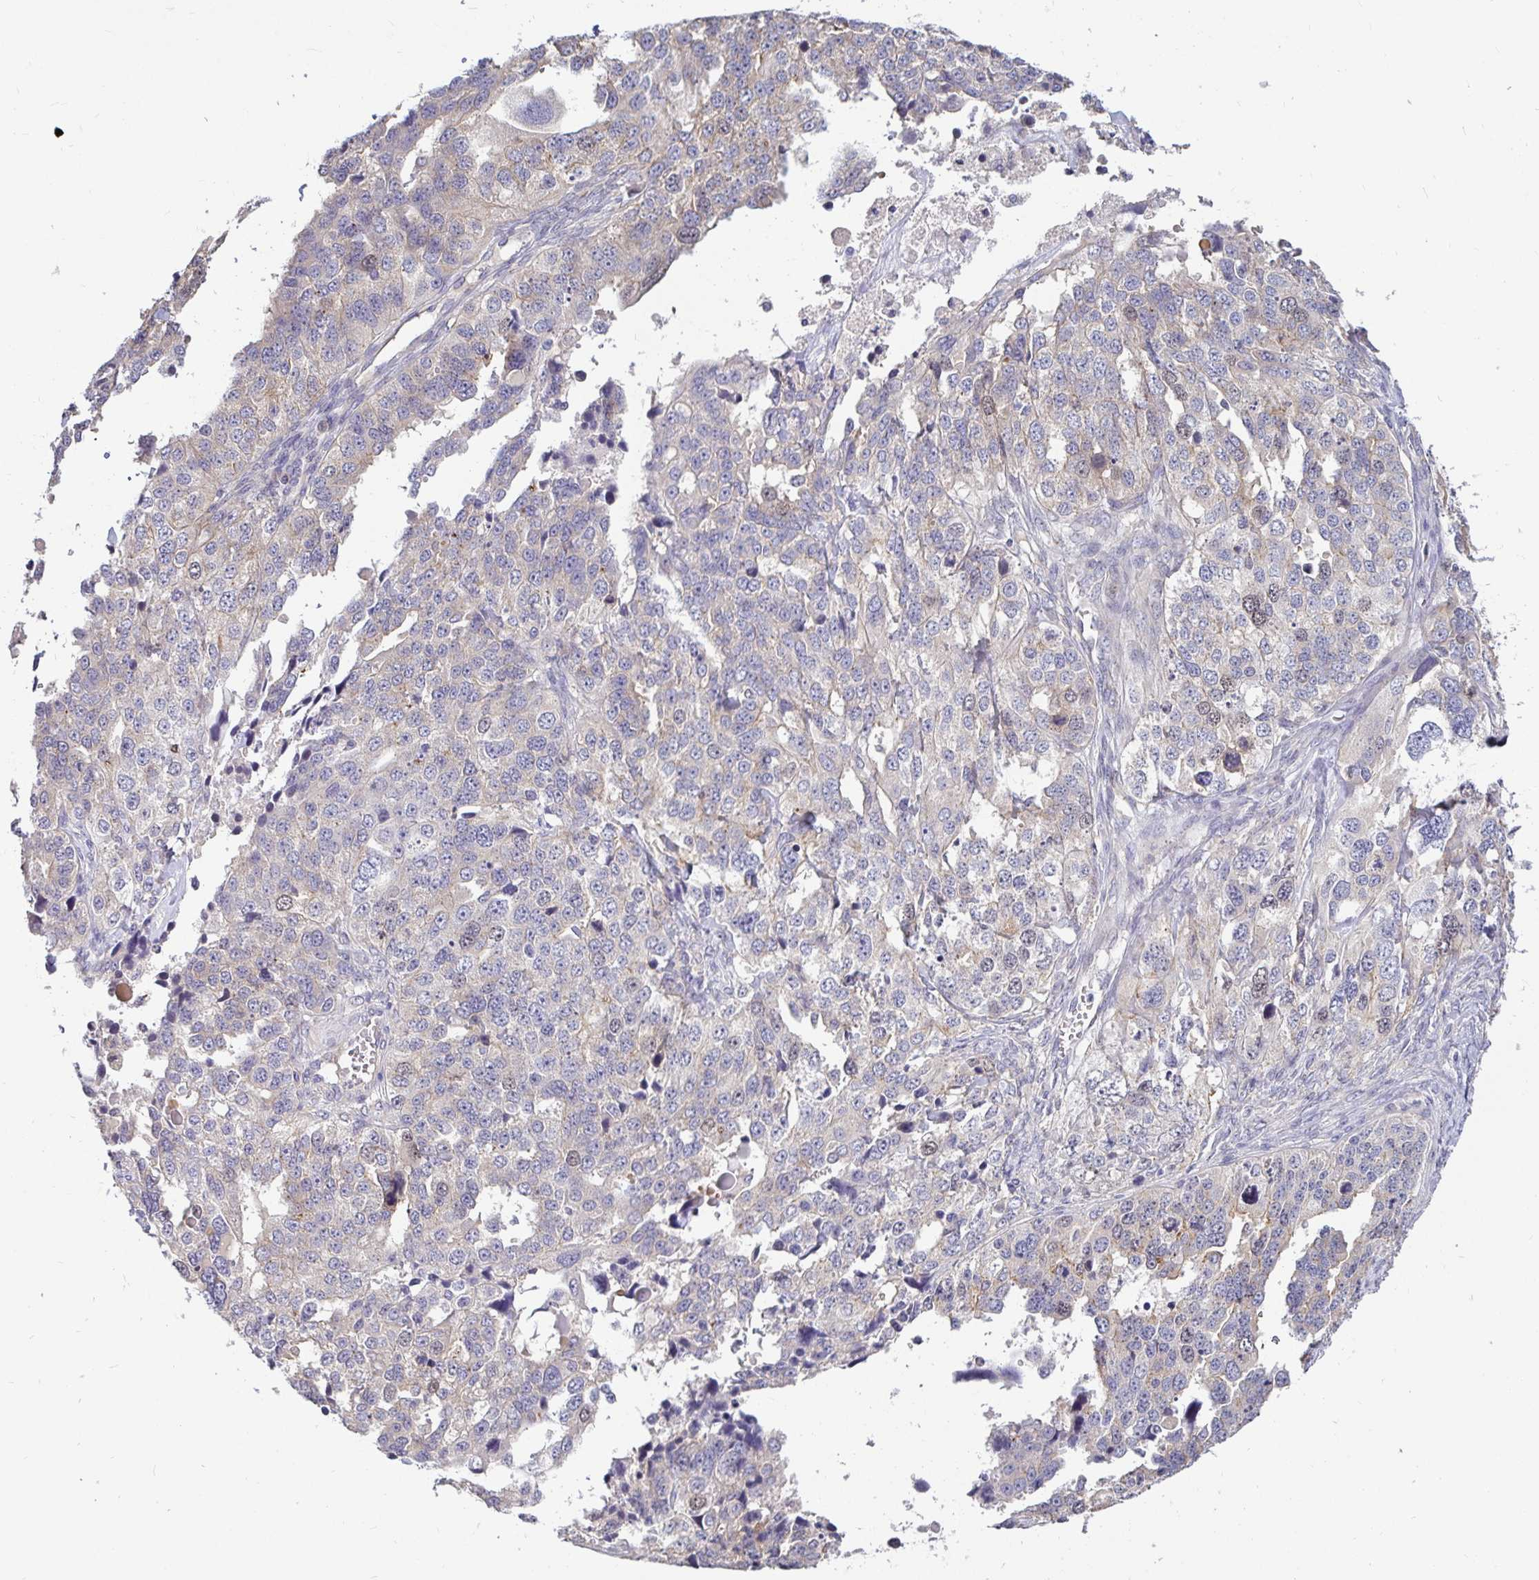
{"staining": {"intensity": "negative", "quantity": "none", "location": "none"}, "tissue": "ovarian cancer", "cell_type": "Tumor cells", "image_type": "cancer", "snomed": [{"axis": "morphology", "description": "Cystadenocarcinoma, serous, NOS"}, {"axis": "topography", "description": "Ovary"}], "caption": "Micrograph shows no protein expression in tumor cells of serous cystadenocarcinoma (ovarian) tissue.", "gene": "ANLN", "patient": {"sex": "female", "age": 76}}